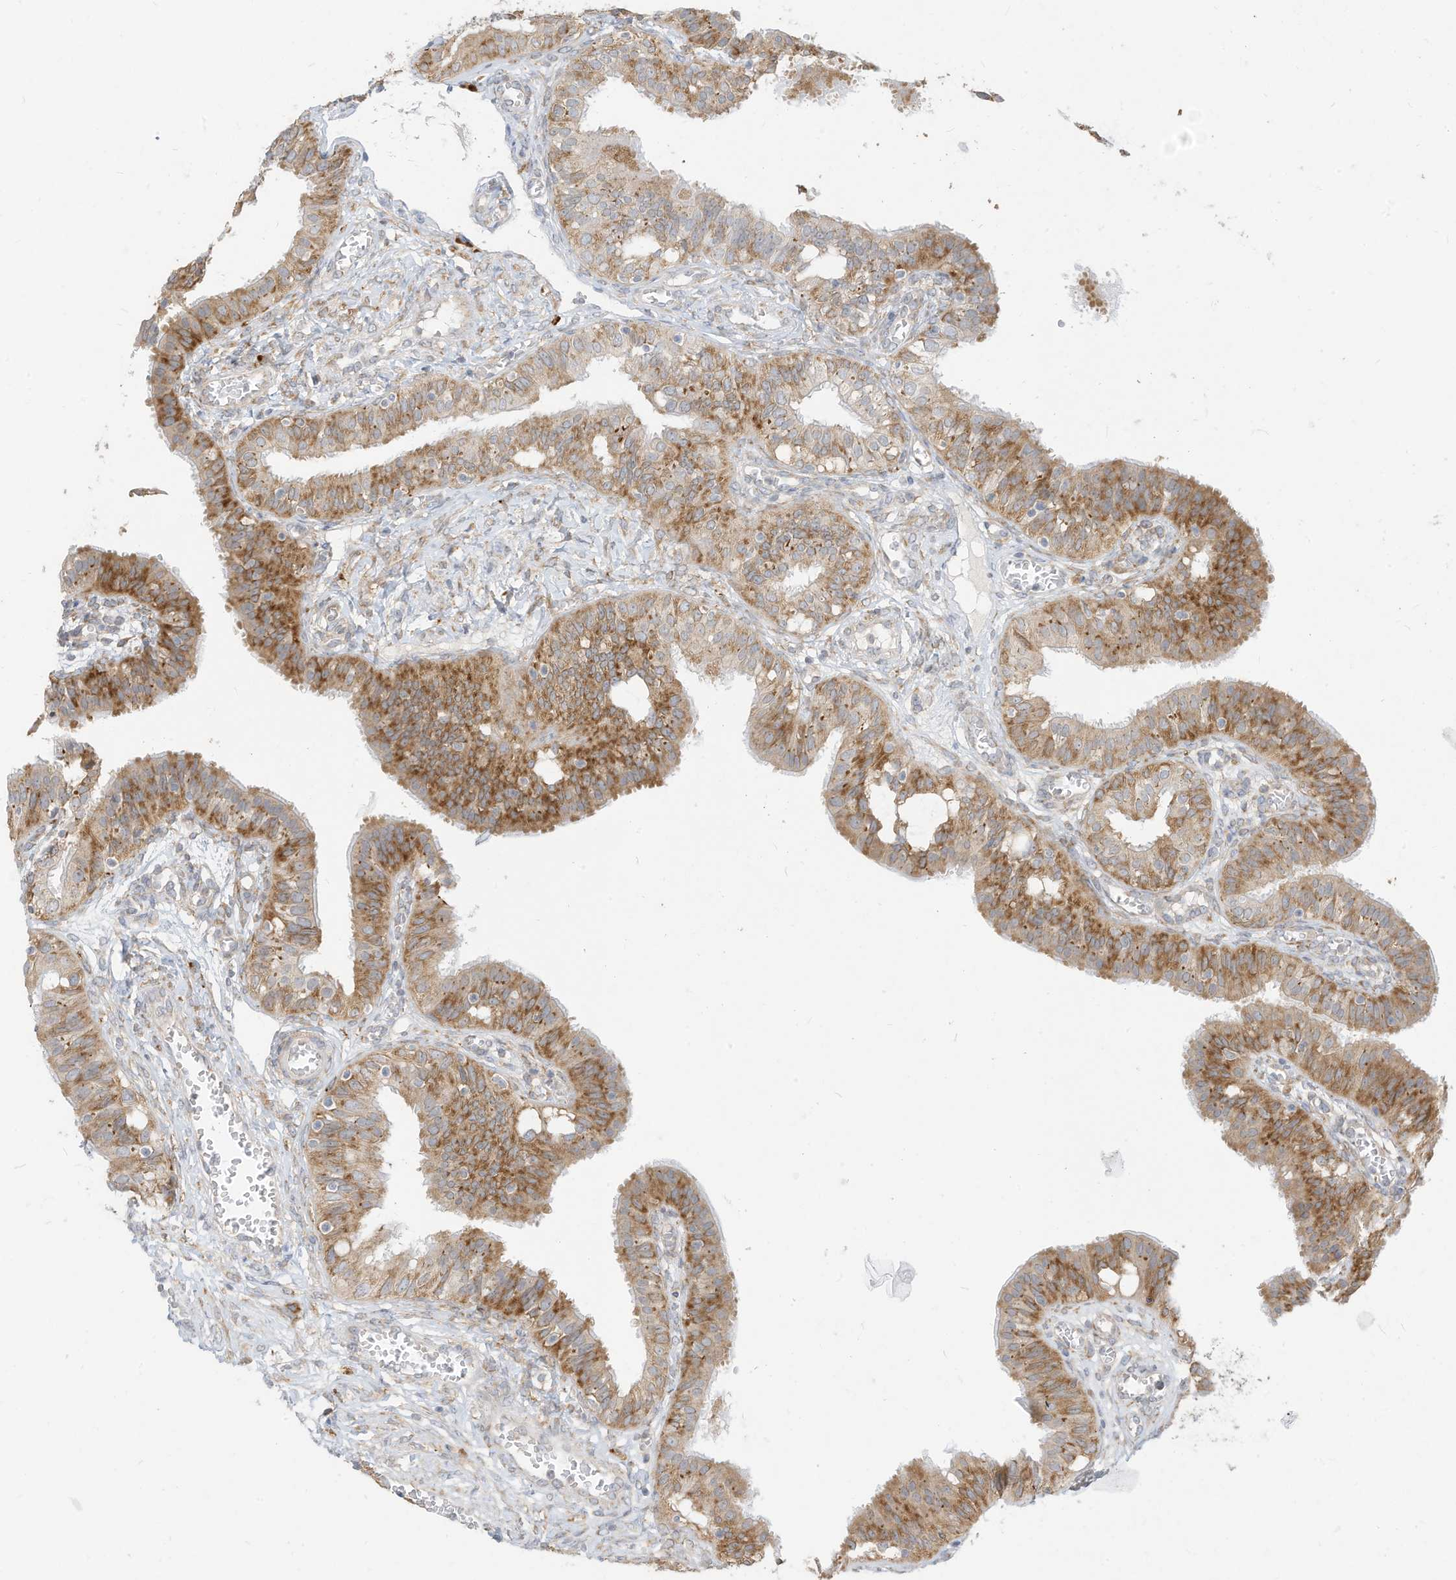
{"staining": {"intensity": "moderate", "quantity": "25%-75%", "location": "cytoplasmic/membranous"}, "tissue": "fallopian tube", "cell_type": "Glandular cells", "image_type": "normal", "snomed": [{"axis": "morphology", "description": "Normal tissue, NOS"}, {"axis": "topography", "description": "Fallopian tube"}, {"axis": "topography", "description": "Ovary"}], "caption": "Moderate cytoplasmic/membranous protein expression is present in about 25%-75% of glandular cells in fallopian tube. (DAB IHC with brightfield microscopy, high magnification).", "gene": "STT3A", "patient": {"sex": "female", "age": 42}}